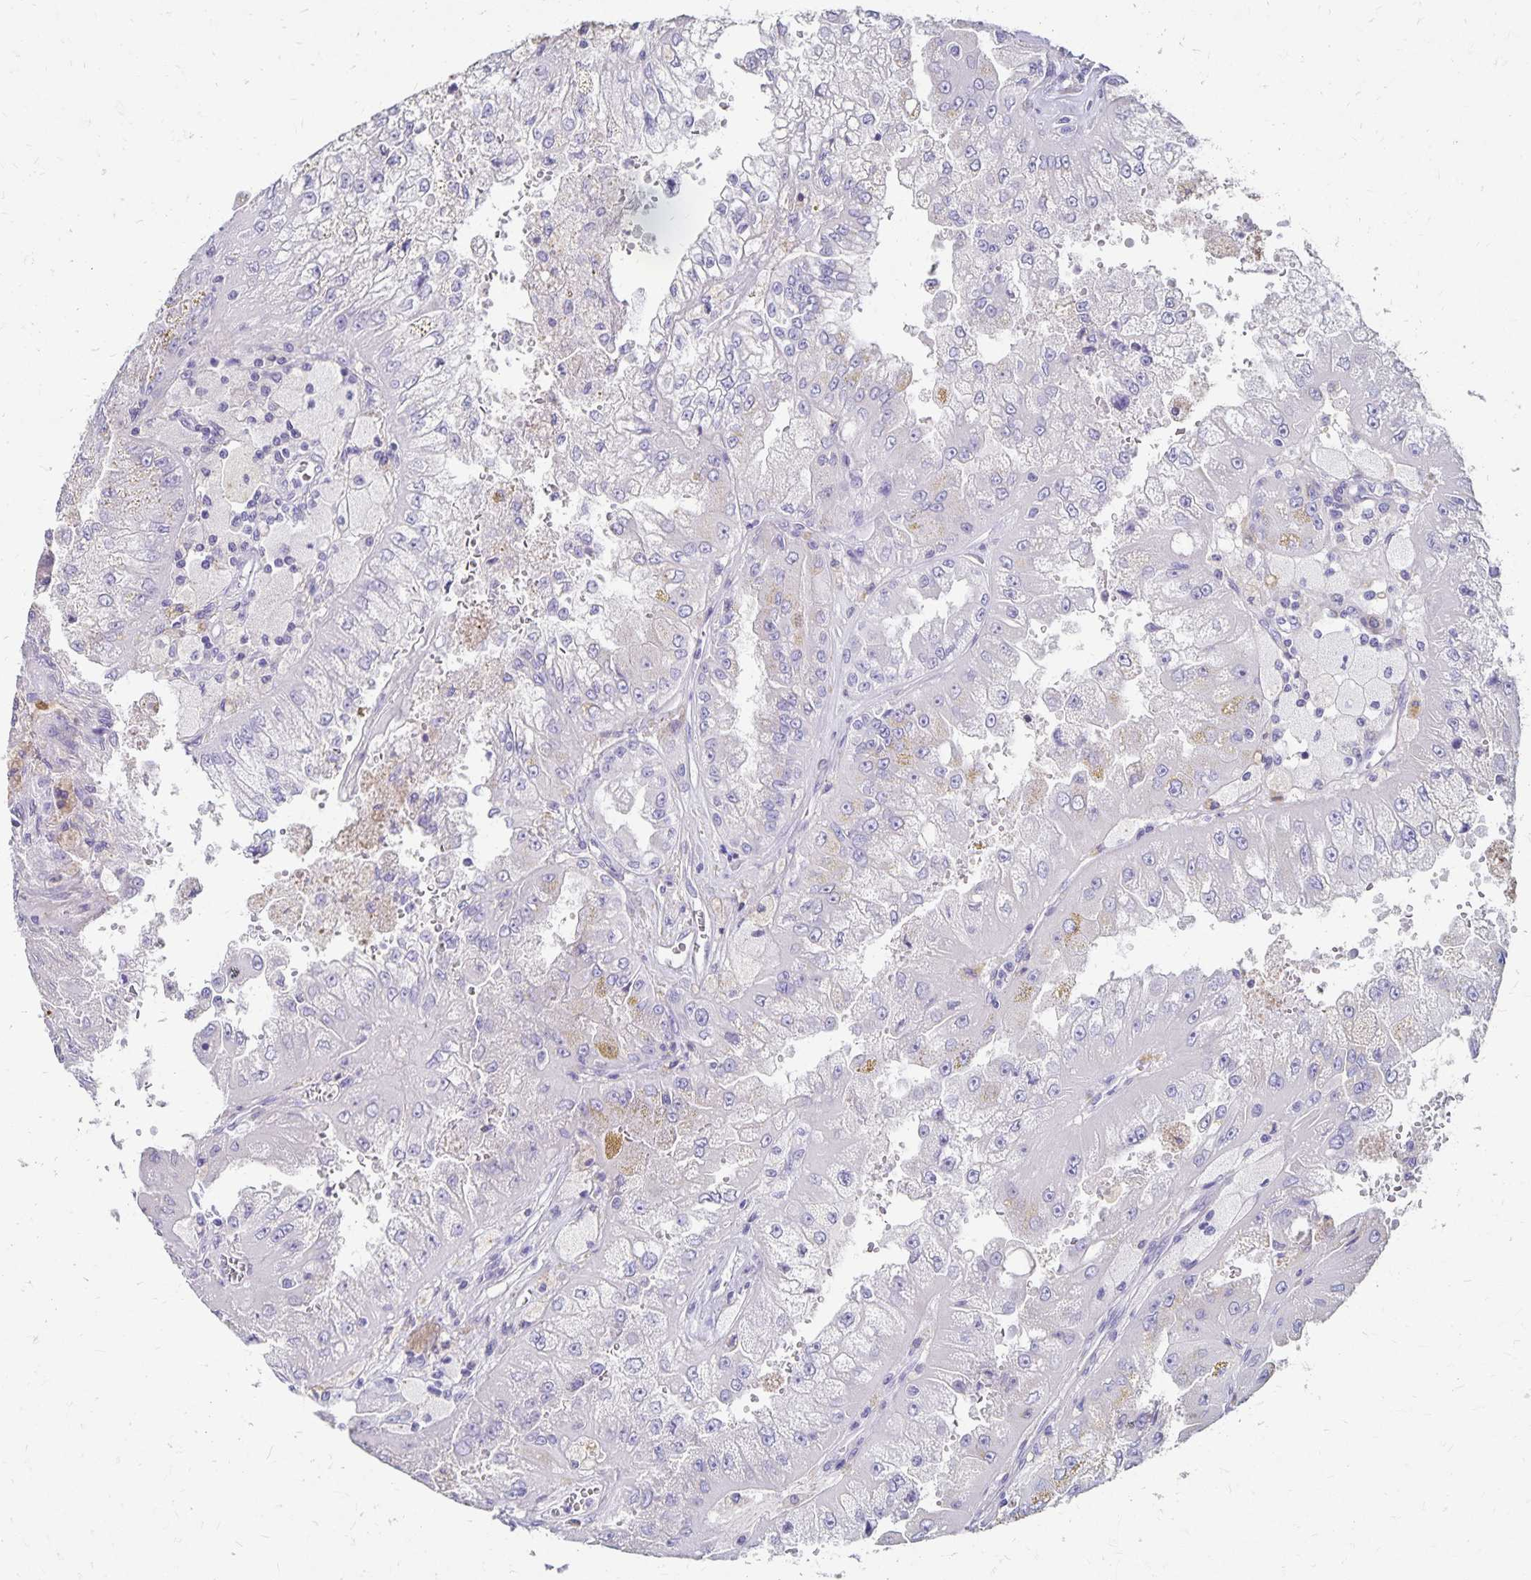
{"staining": {"intensity": "negative", "quantity": "none", "location": "none"}, "tissue": "renal cancer", "cell_type": "Tumor cells", "image_type": "cancer", "snomed": [{"axis": "morphology", "description": "Adenocarcinoma, NOS"}, {"axis": "topography", "description": "Kidney"}], "caption": "The image reveals no significant positivity in tumor cells of adenocarcinoma (renal). (Brightfield microscopy of DAB (3,3'-diaminobenzidine) immunohistochemistry (IHC) at high magnification).", "gene": "DYNLT4", "patient": {"sex": "male", "age": 58}}